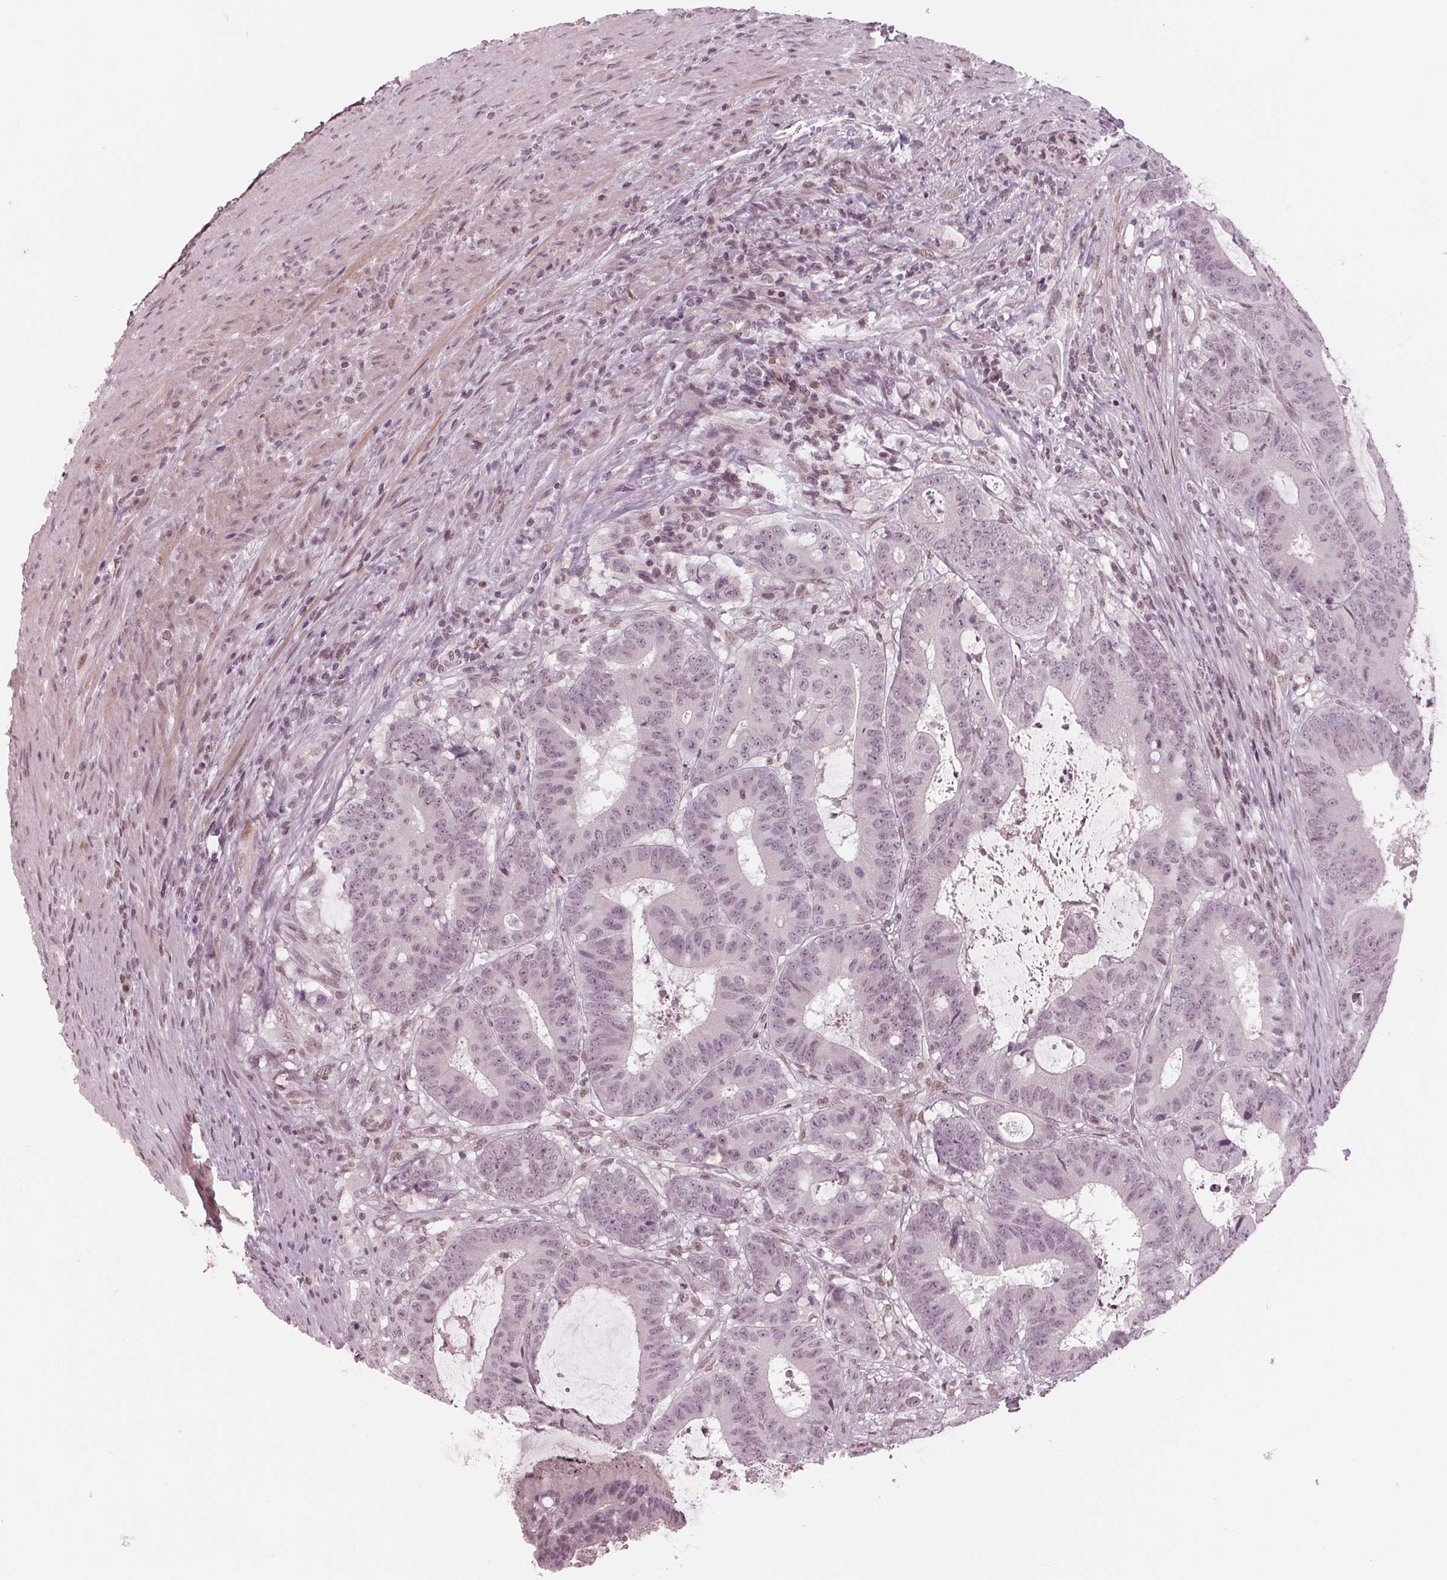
{"staining": {"intensity": "weak", "quantity": "<25%", "location": "nuclear"}, "tissue": "colorectal cancer", "cell_type": "Tumor cells", "image_type": "cancer", "snomed": [{"axis": "morphology", "description": "Adenocarcinoma, NOS"}, {"axis": "topography", "description": "Colon"}], "caption": "The histopathology image exhibits no staining of tumor cells in colorectal adenocarcinoma.", "gene": "DNMT3L", "patient": {"sex": "female", "age": 43}}